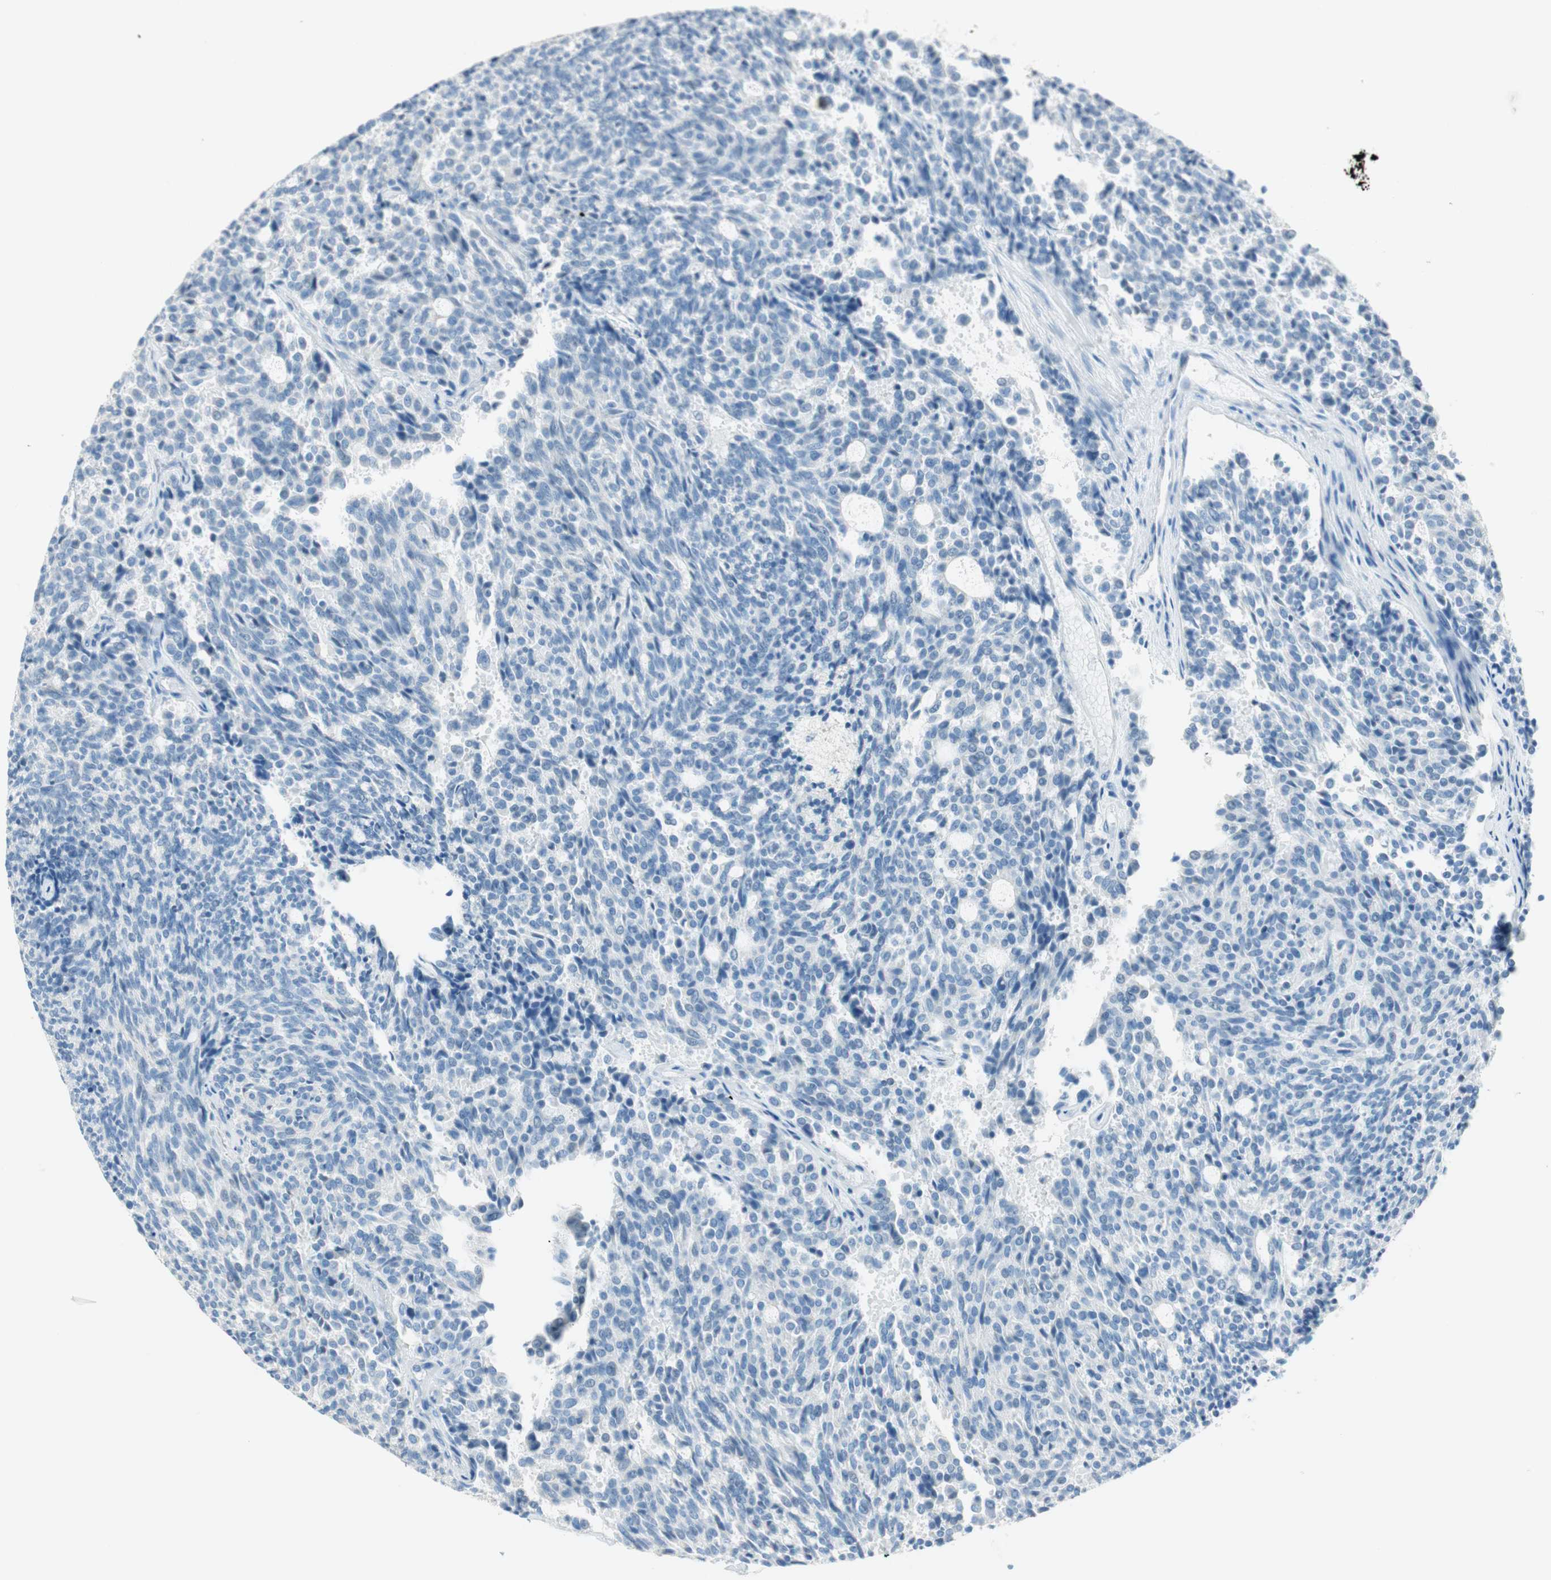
{"staining": {"intensity": "negative", "quantity": "none", "location": "none"}, "tissue": "carcinoid", "cell_type": "Tumor cells", "image_type": "cancer", "snomed": [{"axis": "morphology", "description": "Carcinoid, malignant, NOS"}, {"axis": "topography", "description": "Pancreas"}], "caption": "The immunohistochemistry micrograph has no significant expression in tumor cells of carcinoid tissue.", "gene": "HPGD", "patient": {"sex": "female", "age": 54}}